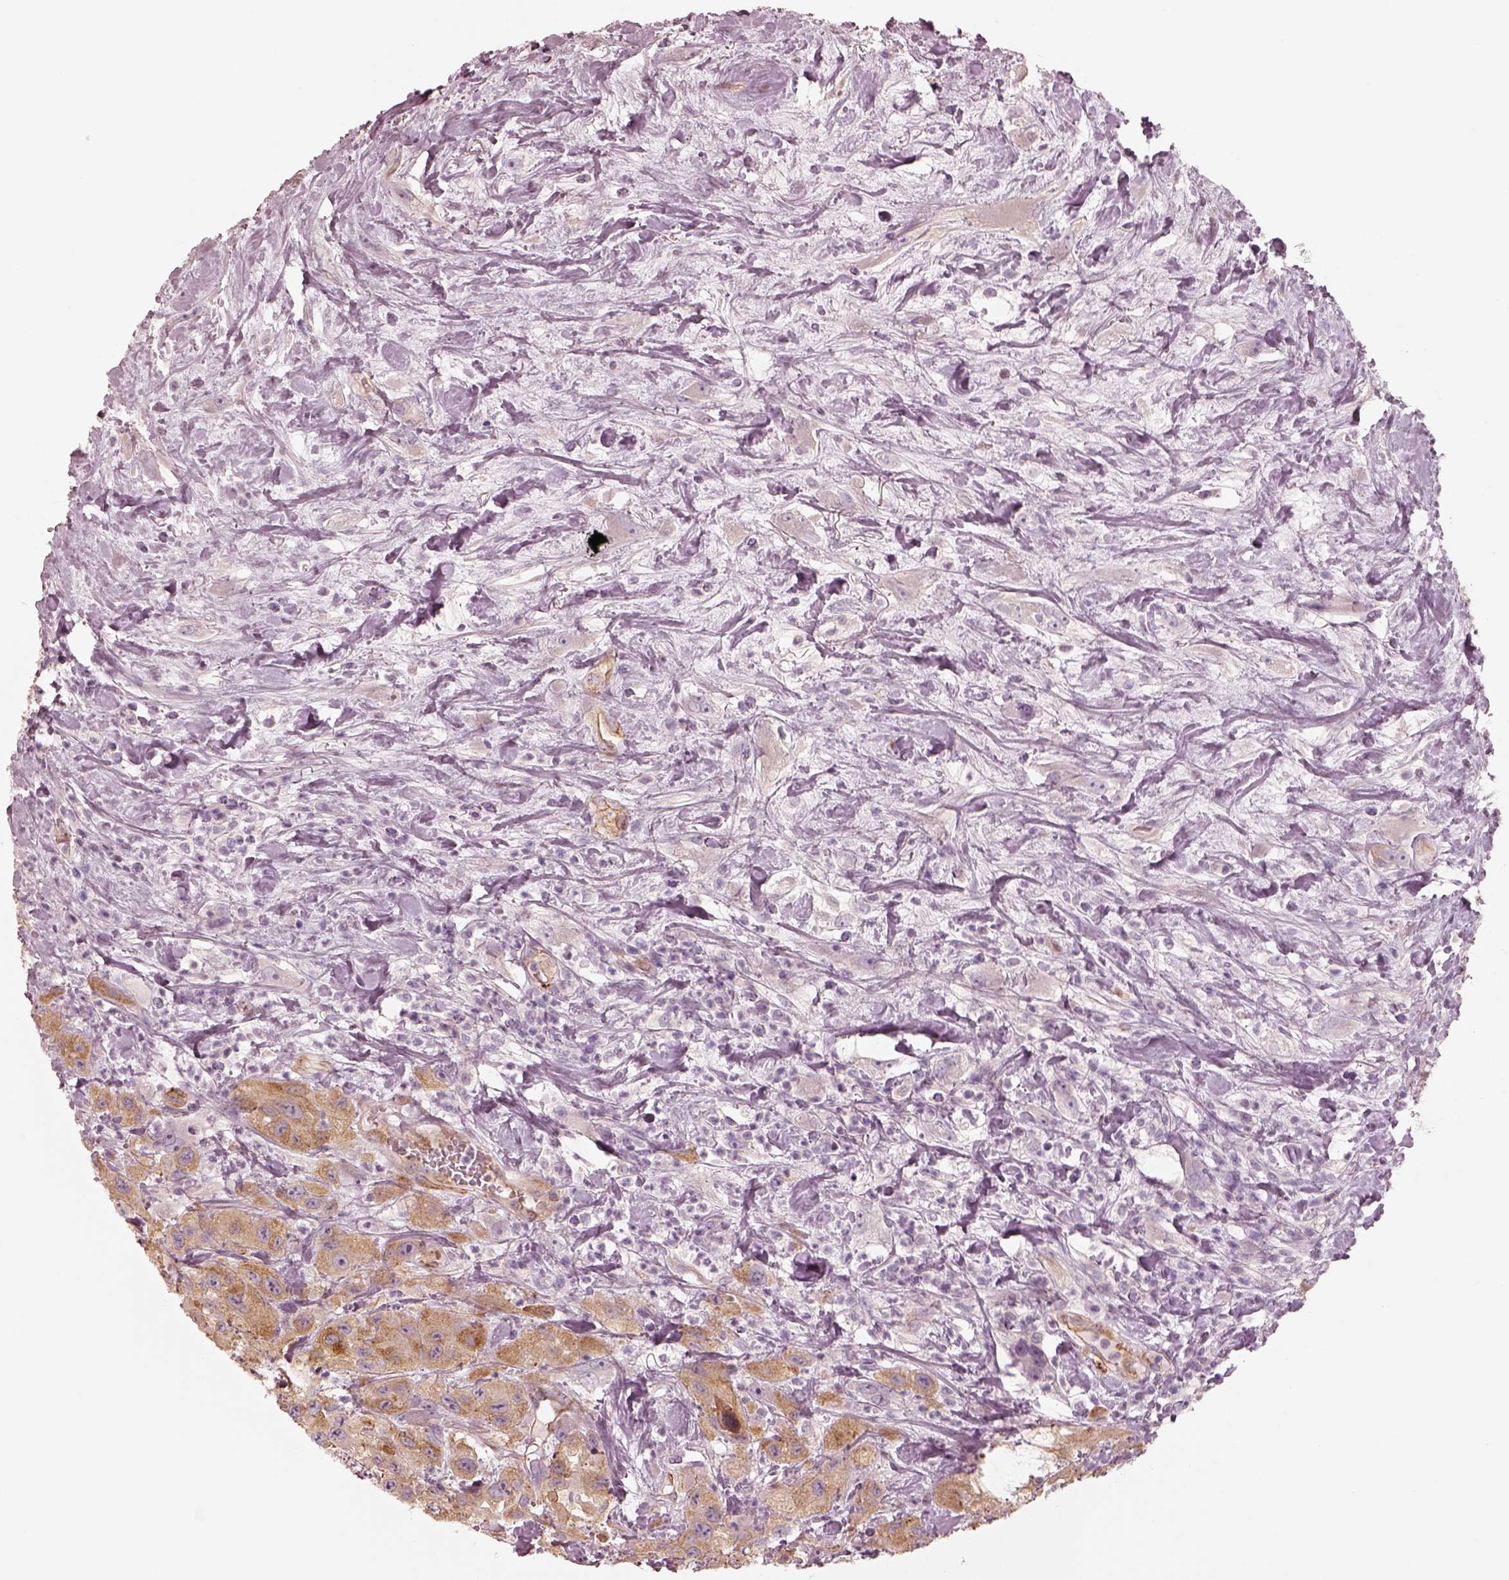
{"staining": {"intensity": "weak", "quantity": ">75%", "location": "cytoplasmic/membranous"}, "tissue": "urothelial cancer", "cell_type": "Tumor cells", "image_type": "cancer", "snomed": [{"axis": "morphology", "description": "Urothelial carcinoma, High grade"}, {"axis": "topography", "description": "Urinary bladder"}], "caption": "Immunohistochemistry (IHC) photomicrograph of human urothelial cancer stained for a protein (brown), which reveals low levels of weak cytoplasmic/membranous staining in approximately >75% of tumor cells.", "gene": "CRYM", "patient": {"sex": "male", "age": 79}}